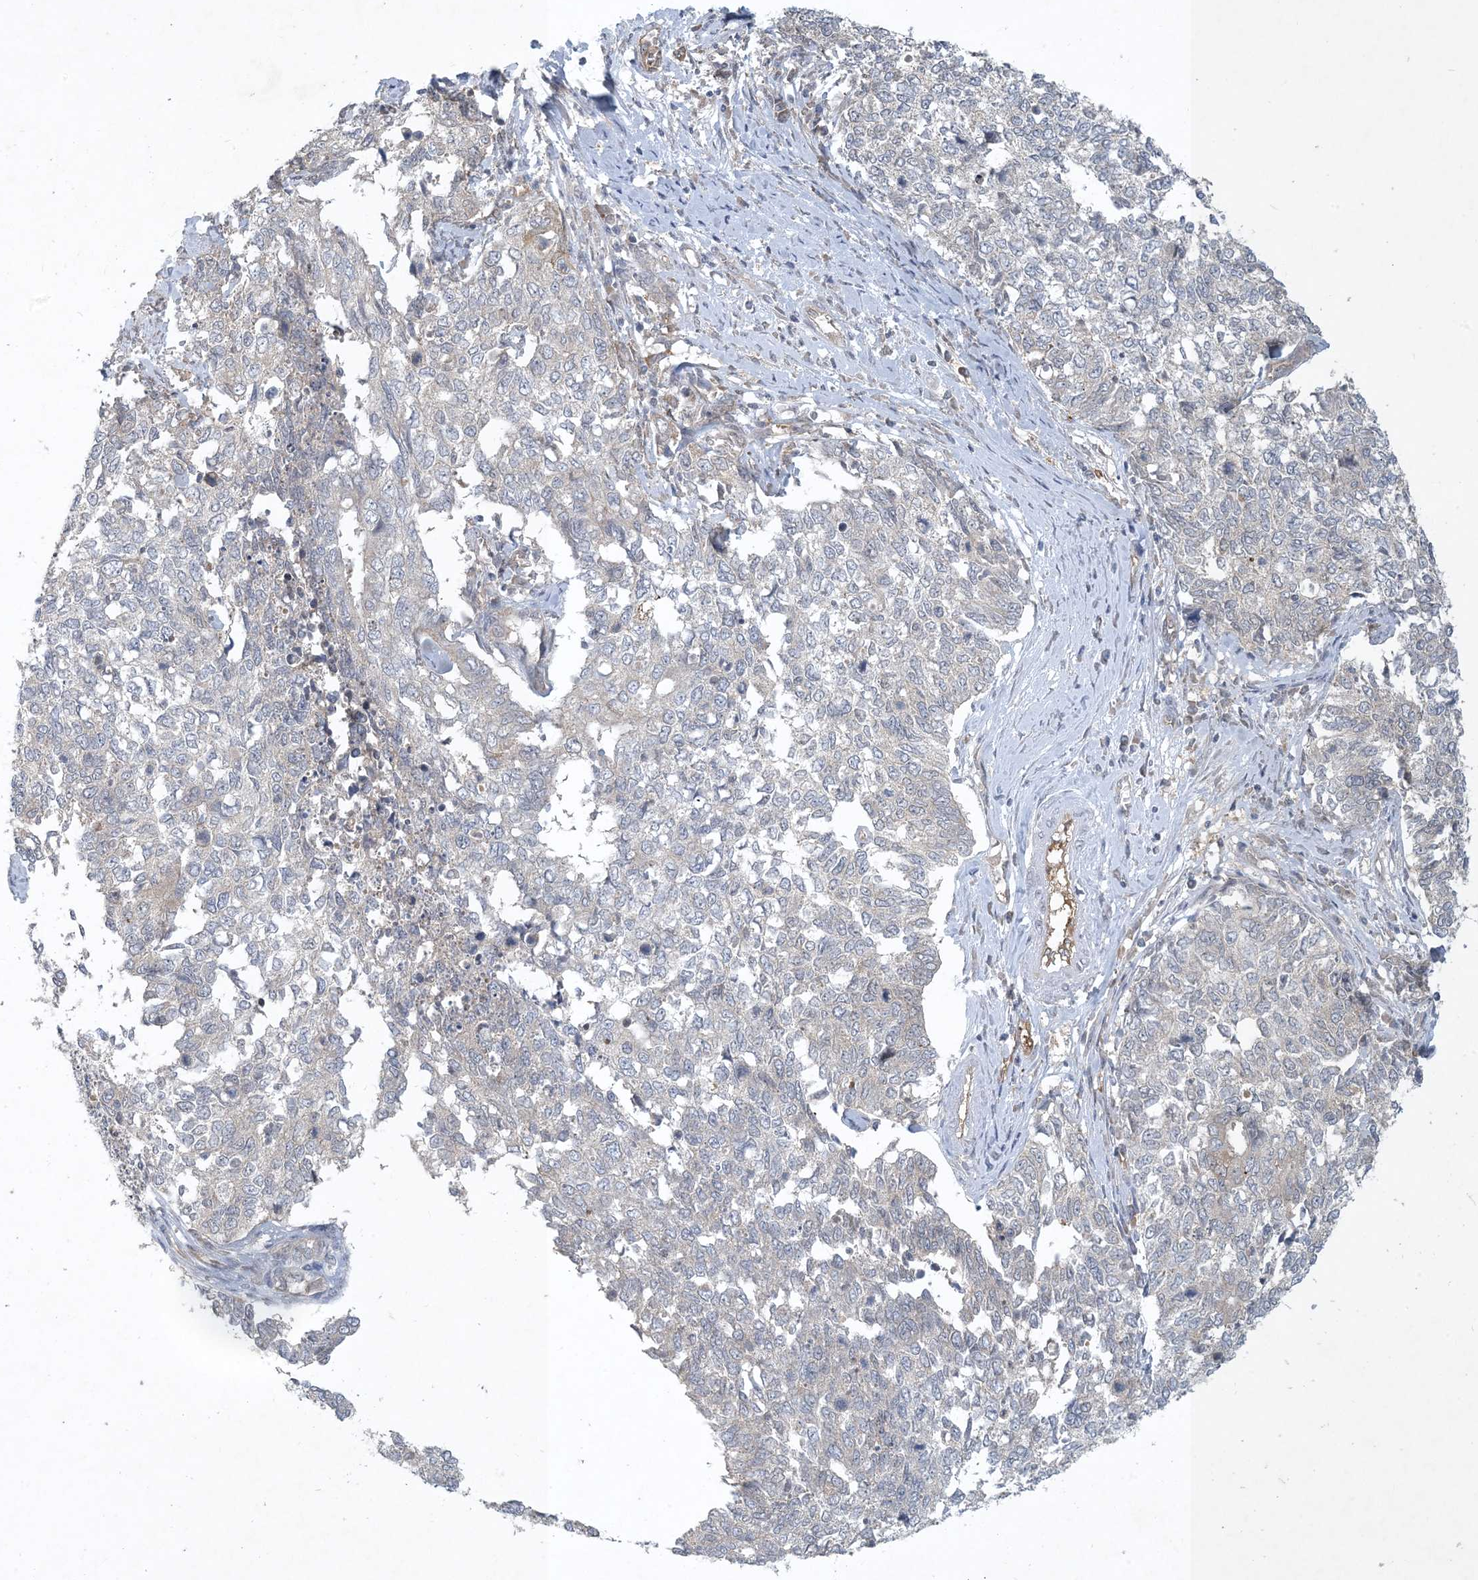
{"staining": {"intensity": "negative", "quantity": "none", "location": "none"}, "tissue": "cervical cancer", "cell_type": "Tumor cells", "image_type": "cancer", "snomed": [{"axis": "morphology", "description": "Squamous cell carcinoma, NOS"}, {"axis": "topography", "description": "Cervix"}], "caption": "Cervical squamous cell carcinoma was stained to show a protein in brown. There is no significant positivity in tumor cells.", "gene": "CDS1", "patient": {"sex": "female", "age": 63}}